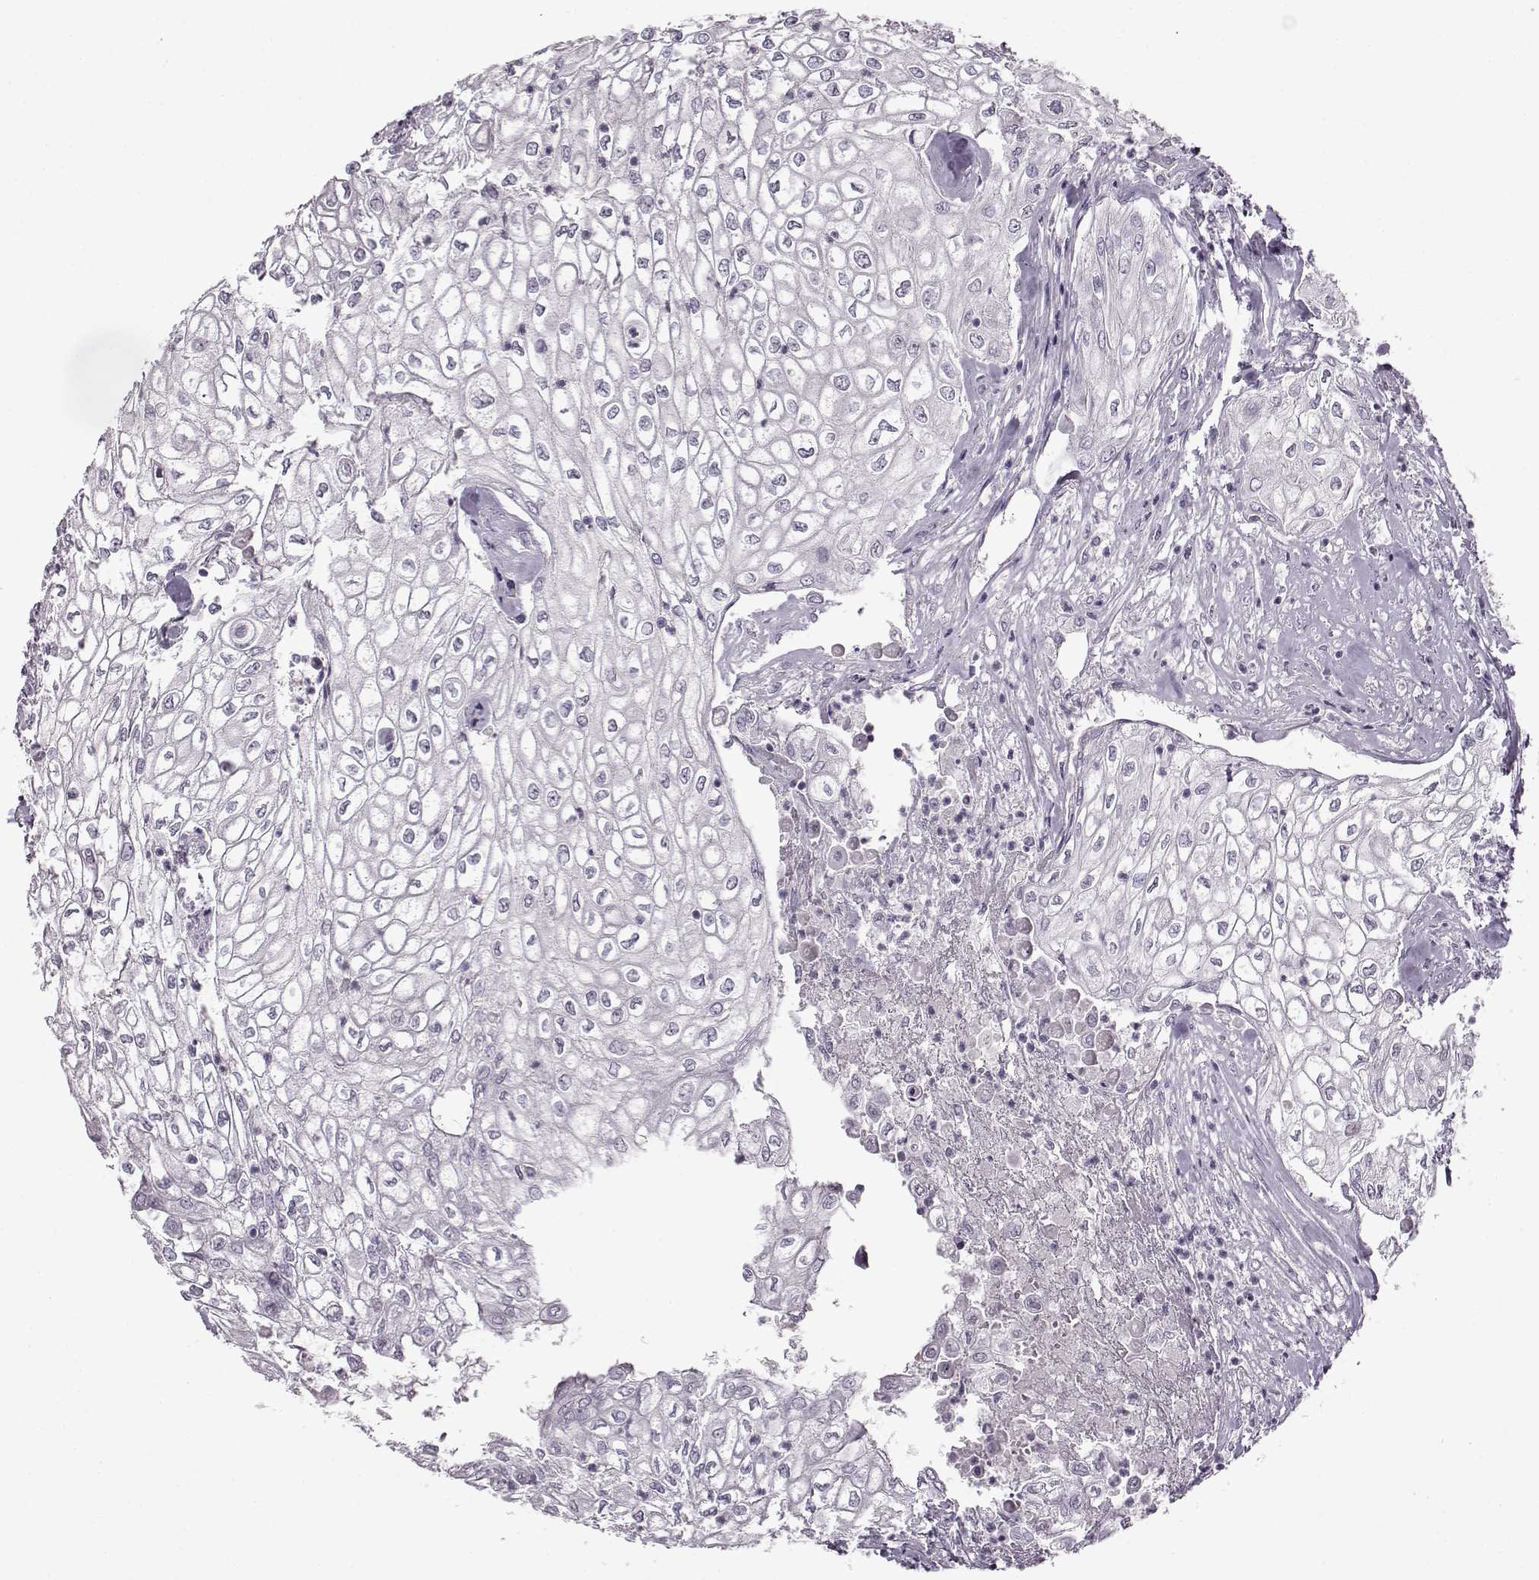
{"staining": {"intensity": "negative", "quantity": "none", "location": "none"}, "tissue": "urothelial cancer", "cell_type": "Tumor cells", "image_type": "cancer", "snomed": [{"axis": "morphology", "description": "Urothelial carcinoma, High grade"}, {"axis": "topography", "description": "Urinary bladder"}], "caption": "An IHC photomicrograph of high-grade urothelial carcinoma is shown. There is no staining in tumor cells of high-grade urothelial carcinoma.", "gene": "FSHB", "patient": {"sex": "male", "age": 62}}